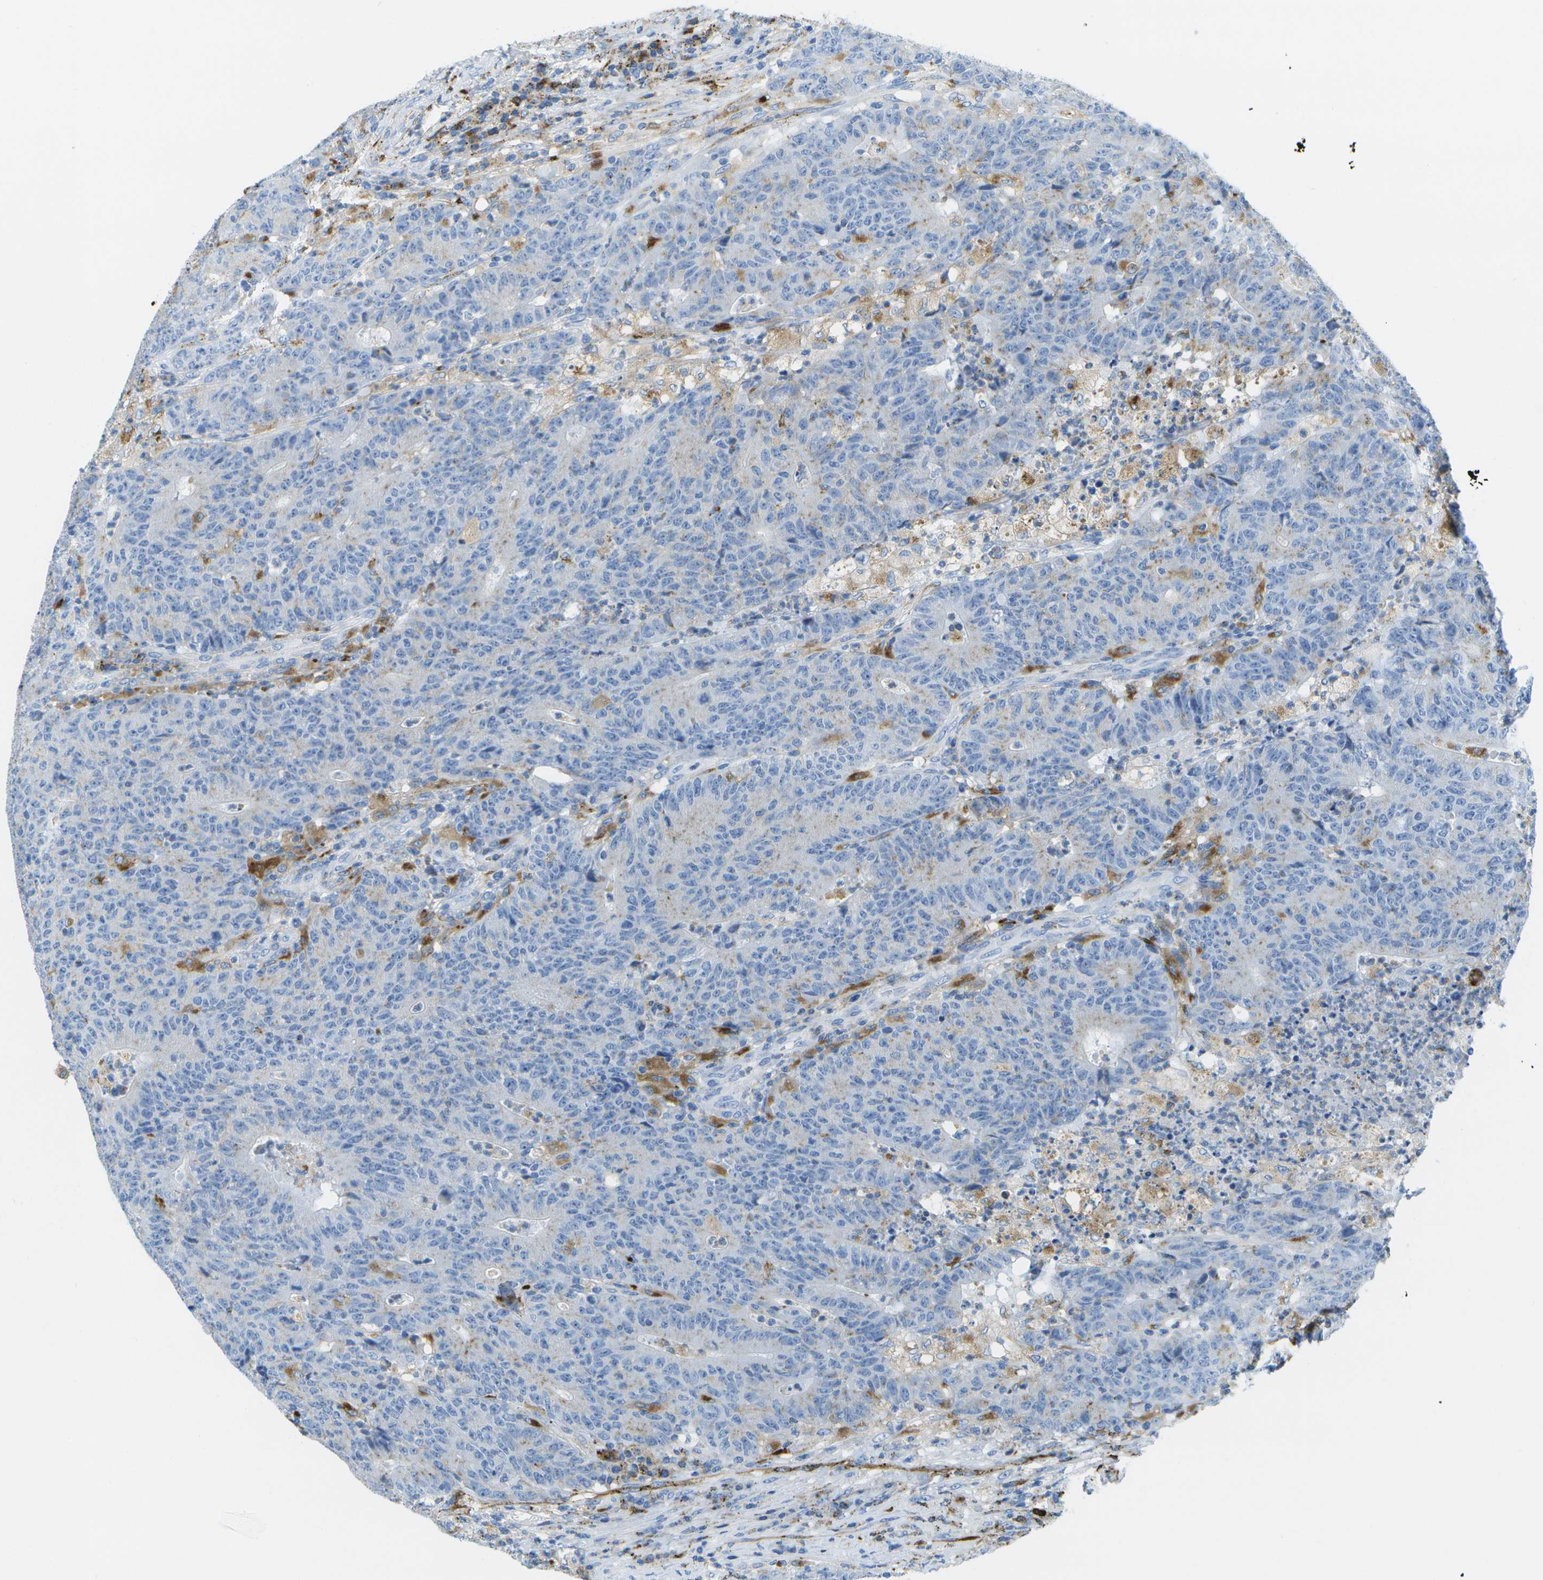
{"staining": {"intensity": "negative", "quantity": "none", "location": "none"}, "tissue": "colorectal cancer", "cell_type": "Tumor cells", "image_type": "cancer", "snomed": [{"axis": "morphology", "description": "Normal tissue, NOS"}, {"axis": "morphology", "description": "Adenocarcinoma, NOS"}, {"axis": "topography", "description": "Colon"}], "caption": "Tumor cells show no significant staining in colorectal adenocarcinoma.", "gene": "PRCP", "patient": {"sex": "female", "age": 75}}